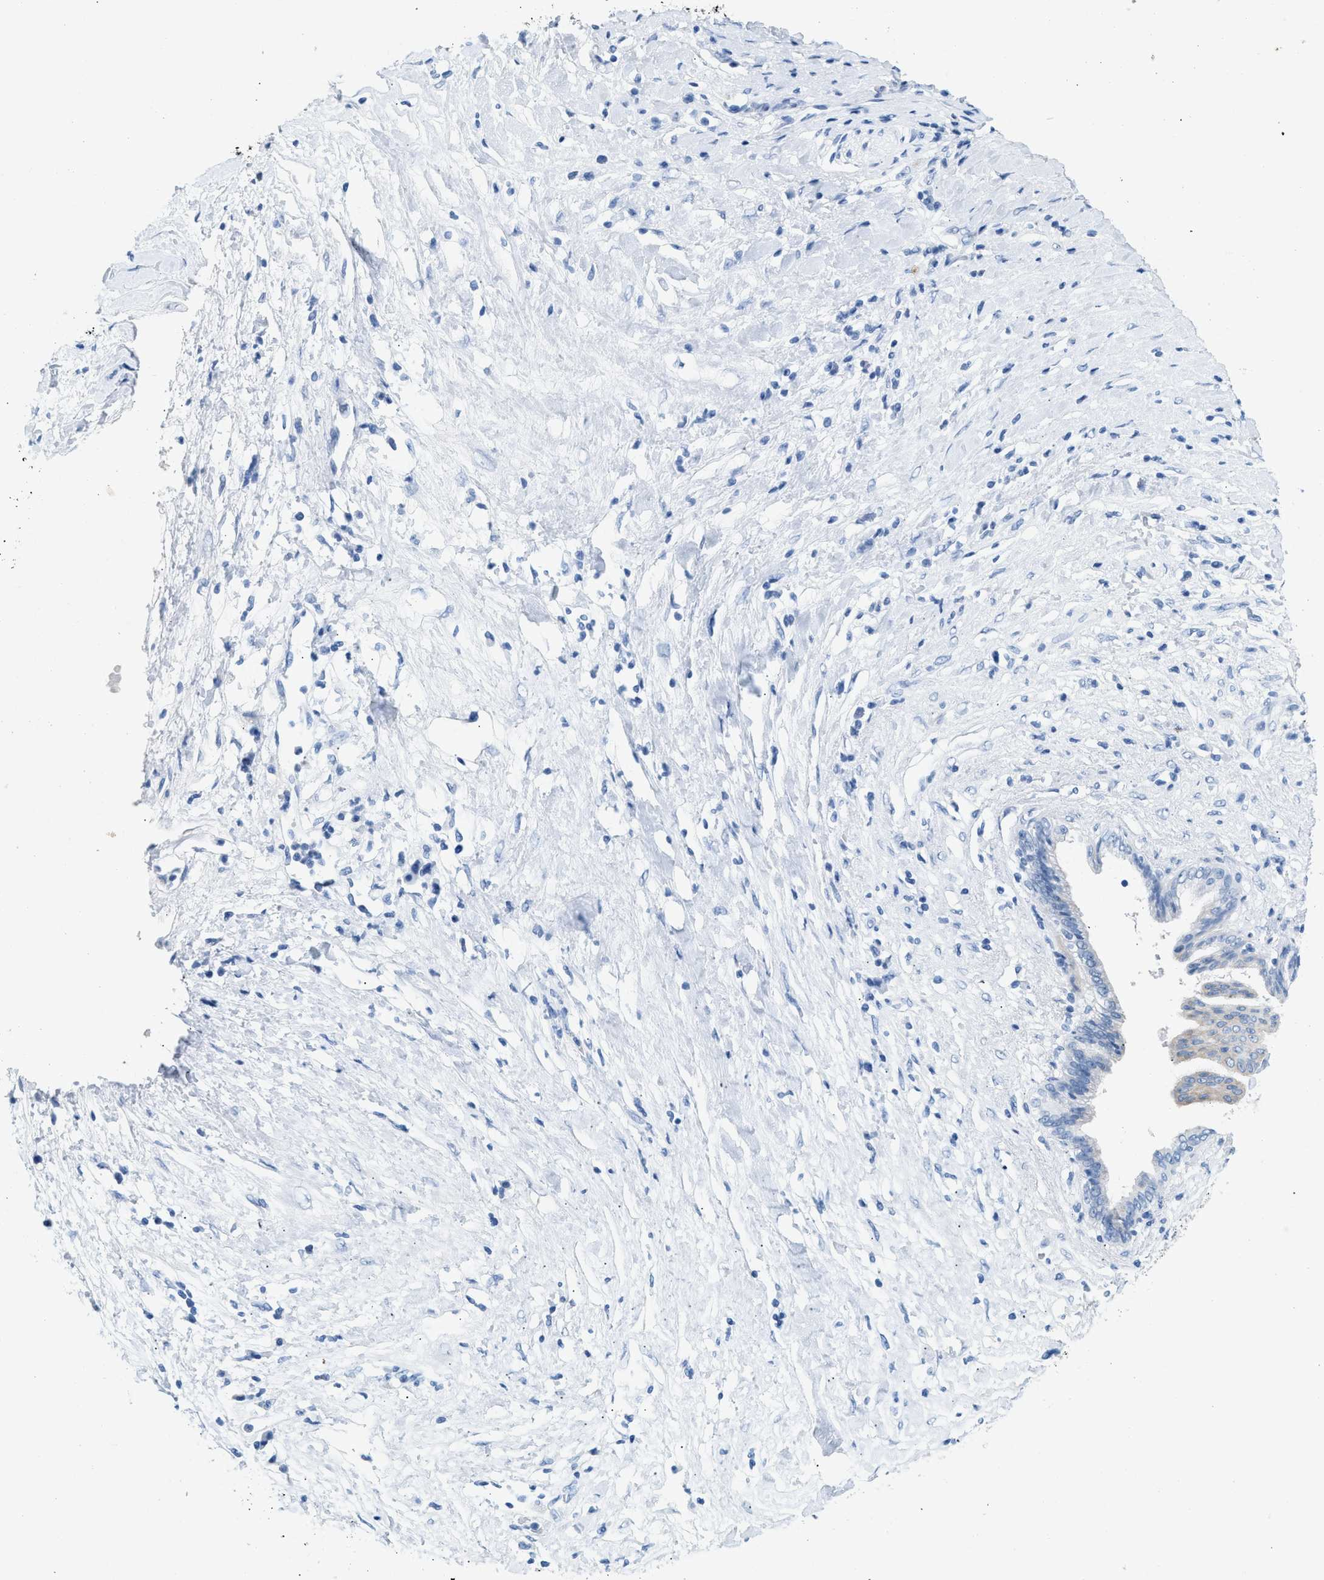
{"staining": {"intensity": "negative", "quantity": "none", "location": "none"}, "tissue": "pancreatic cancer", "cell_type": "Tumor cells", "image_type": "cancer", "snomed": [{"axis": "morphology", "description": "Adenocarcinoma, NOS"}, {"axis": "topography", "description": "Pancreas"}], "caption": "IHC histopathology image of pancreatic cancer stained for a protein (brown), which reveals no positivity in tumor cells.", "gene": "HHATL", "patient": {"sex": "female", "age": 56}}